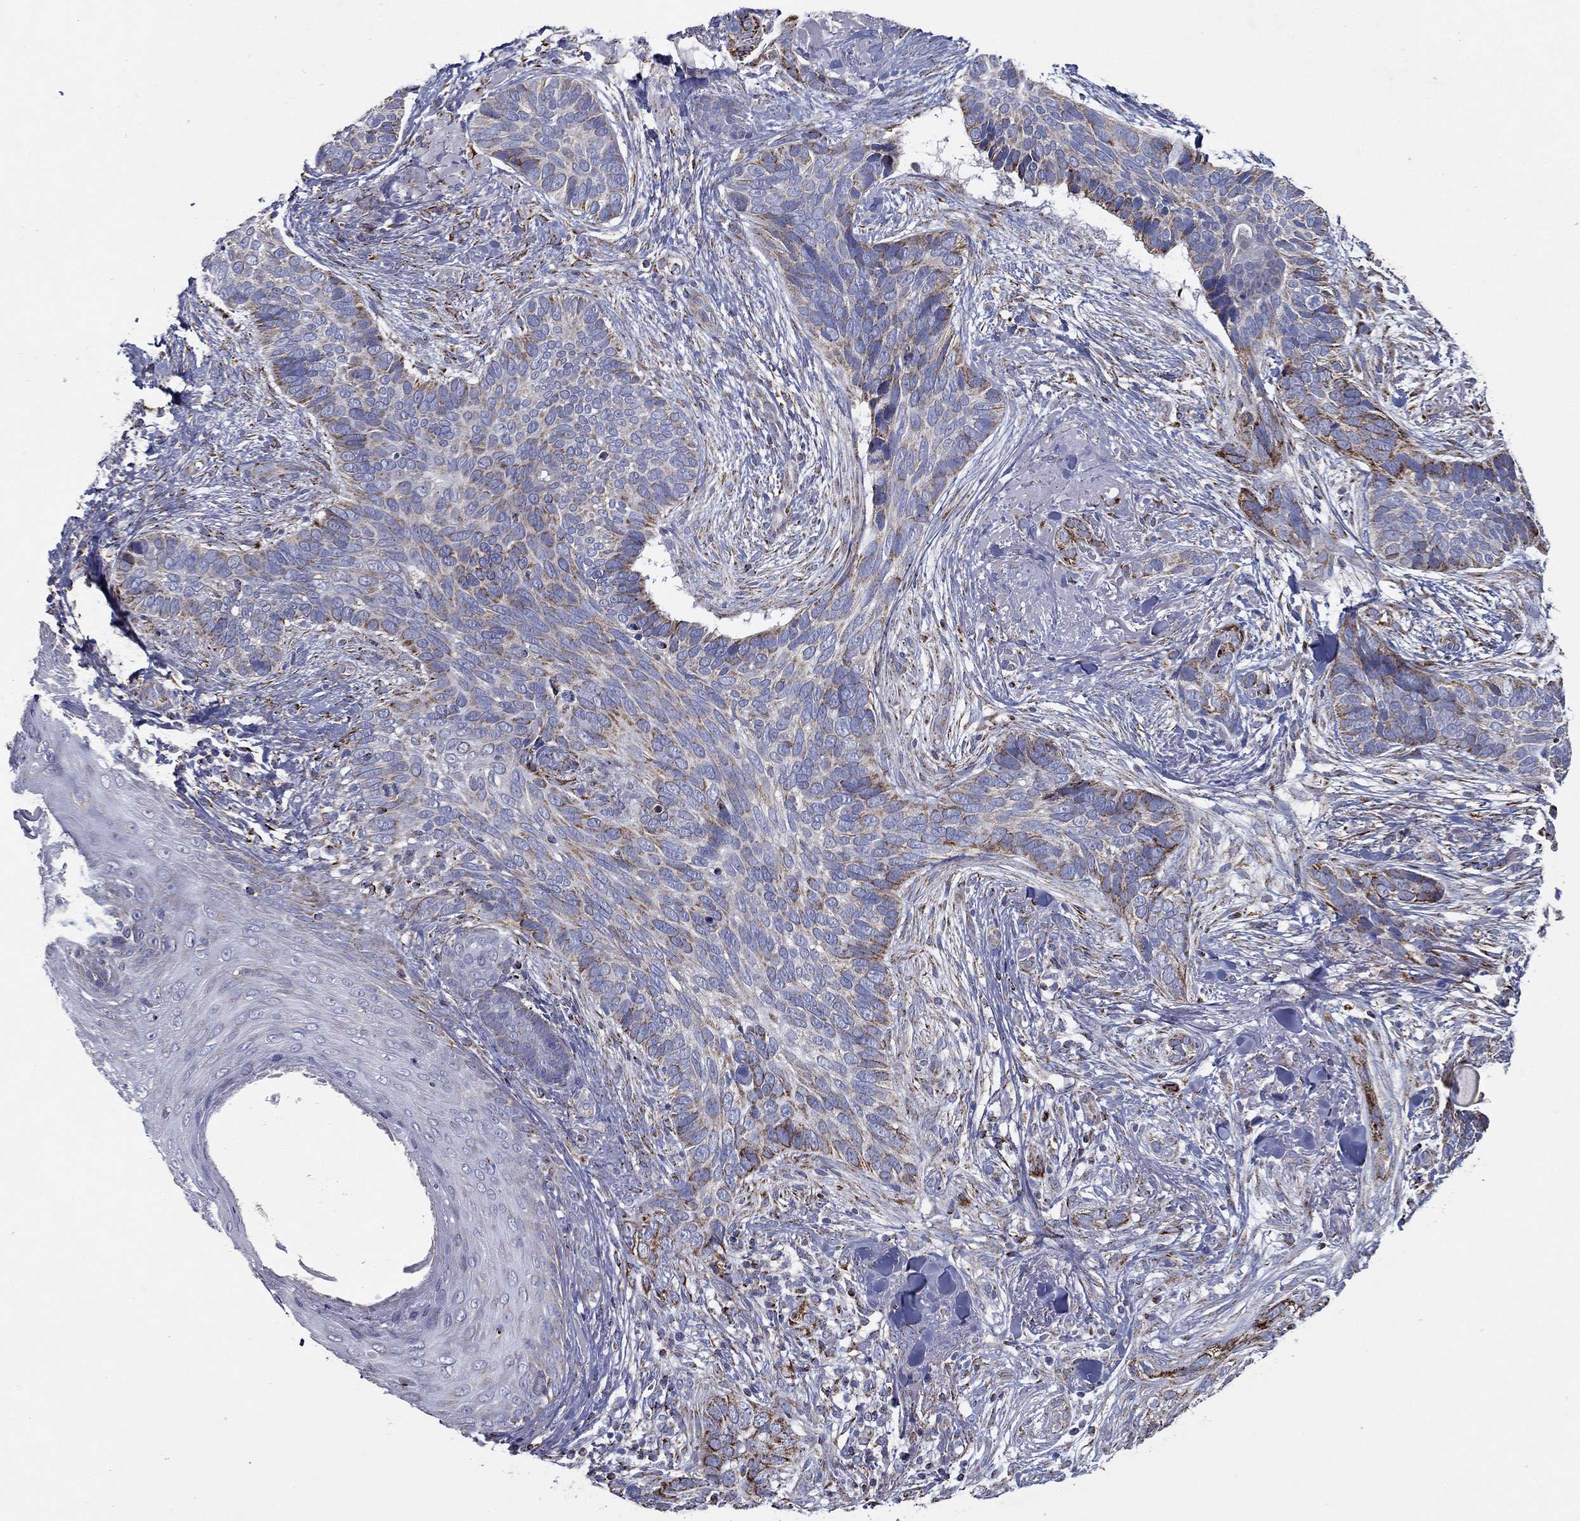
{"staining": {"intensity": "moderate", "quantity": "<25%", "location": "cytoplasmic/membranous"}, "tissue": "skin cancer", "cell_type": "Tumor cells", "image_type": "cancer", "snomed": [{"axis": "morphology", "description": "Basal cell carcinoma"}, {"axis": "topography", "description": "Skin"}], "caption": "Immunohistochemistry histopathology image of skin cancer stained for a protein (brown), which shows low levels of moderate cytoplasmic/membranous staining in about <25% of tumor cells.", "gene": "SFXN1", "patient": {"sex": "male", "age": 91}}